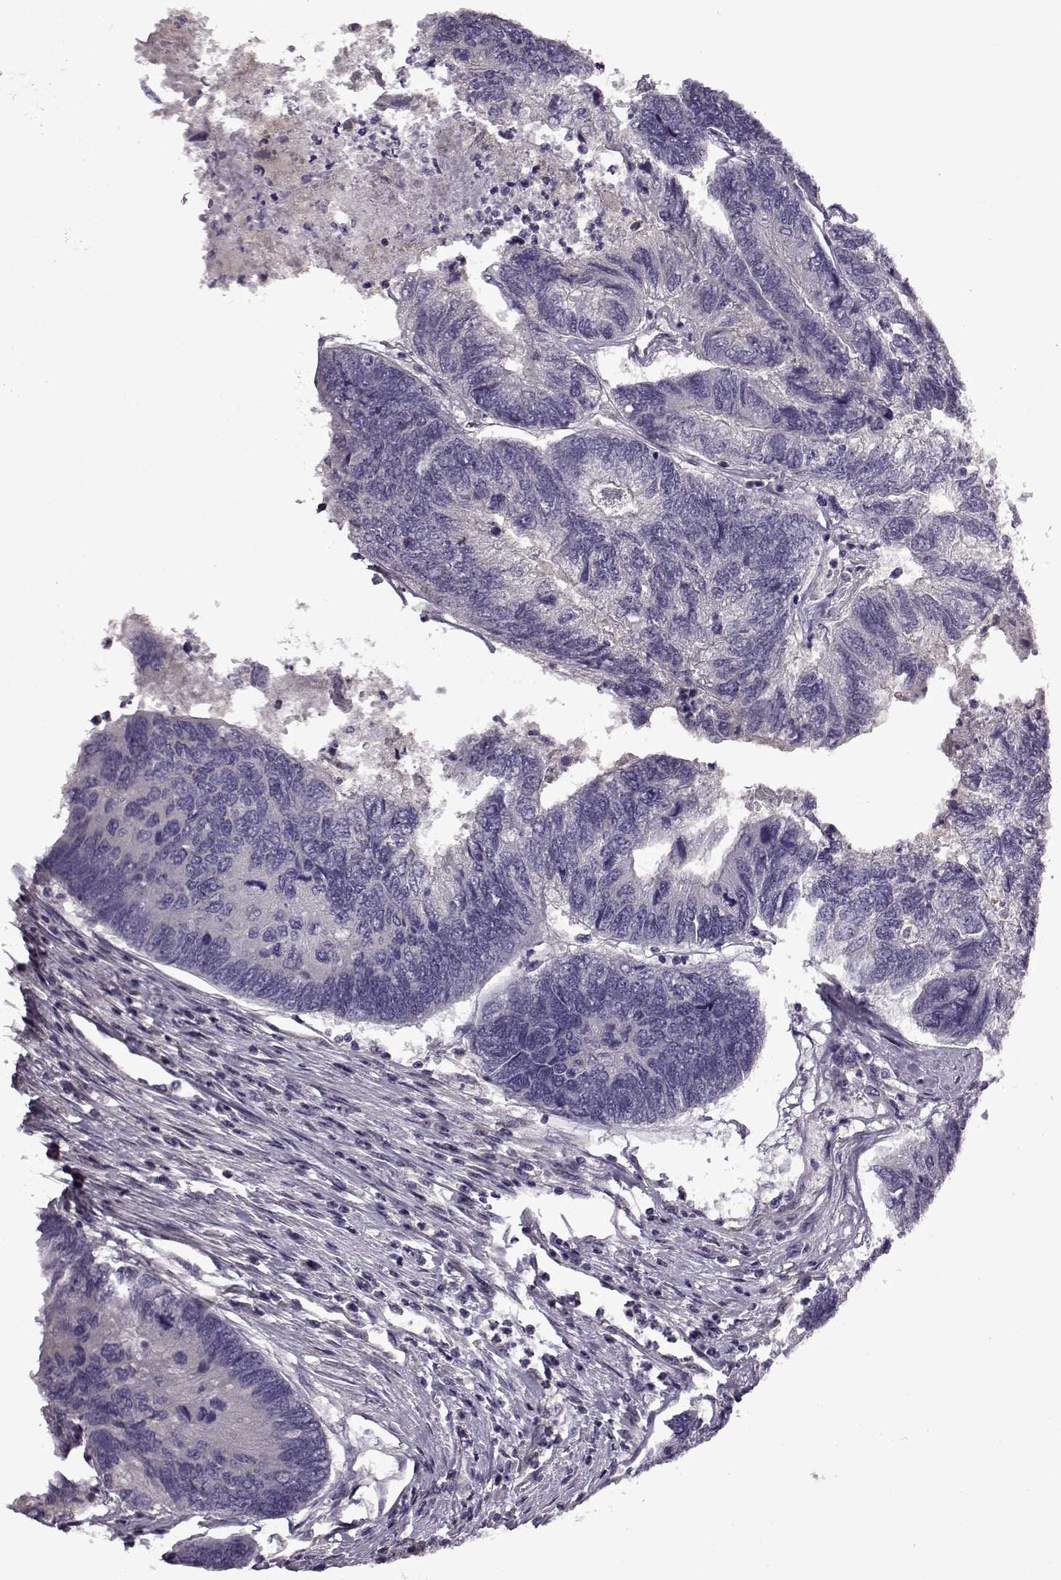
{"staining": {"intensity": "negative", "quantity": "none", "location": "none"}, "tissue": "colorectal cancer", "cell_type": "Tumor cells", "image_type": "cancer", "snomed": [{"axis": "morphology", "description": "Adenocarcinoma, NOS"}, {"axis": "topography", "description": "Colon"}], "caption": "Colorectal cancer was stained to show a protein in brown. There is no significant staining in tumor cells.", "gene": "EDDM3B", "patient": {"sex": "female", "age": 67}}